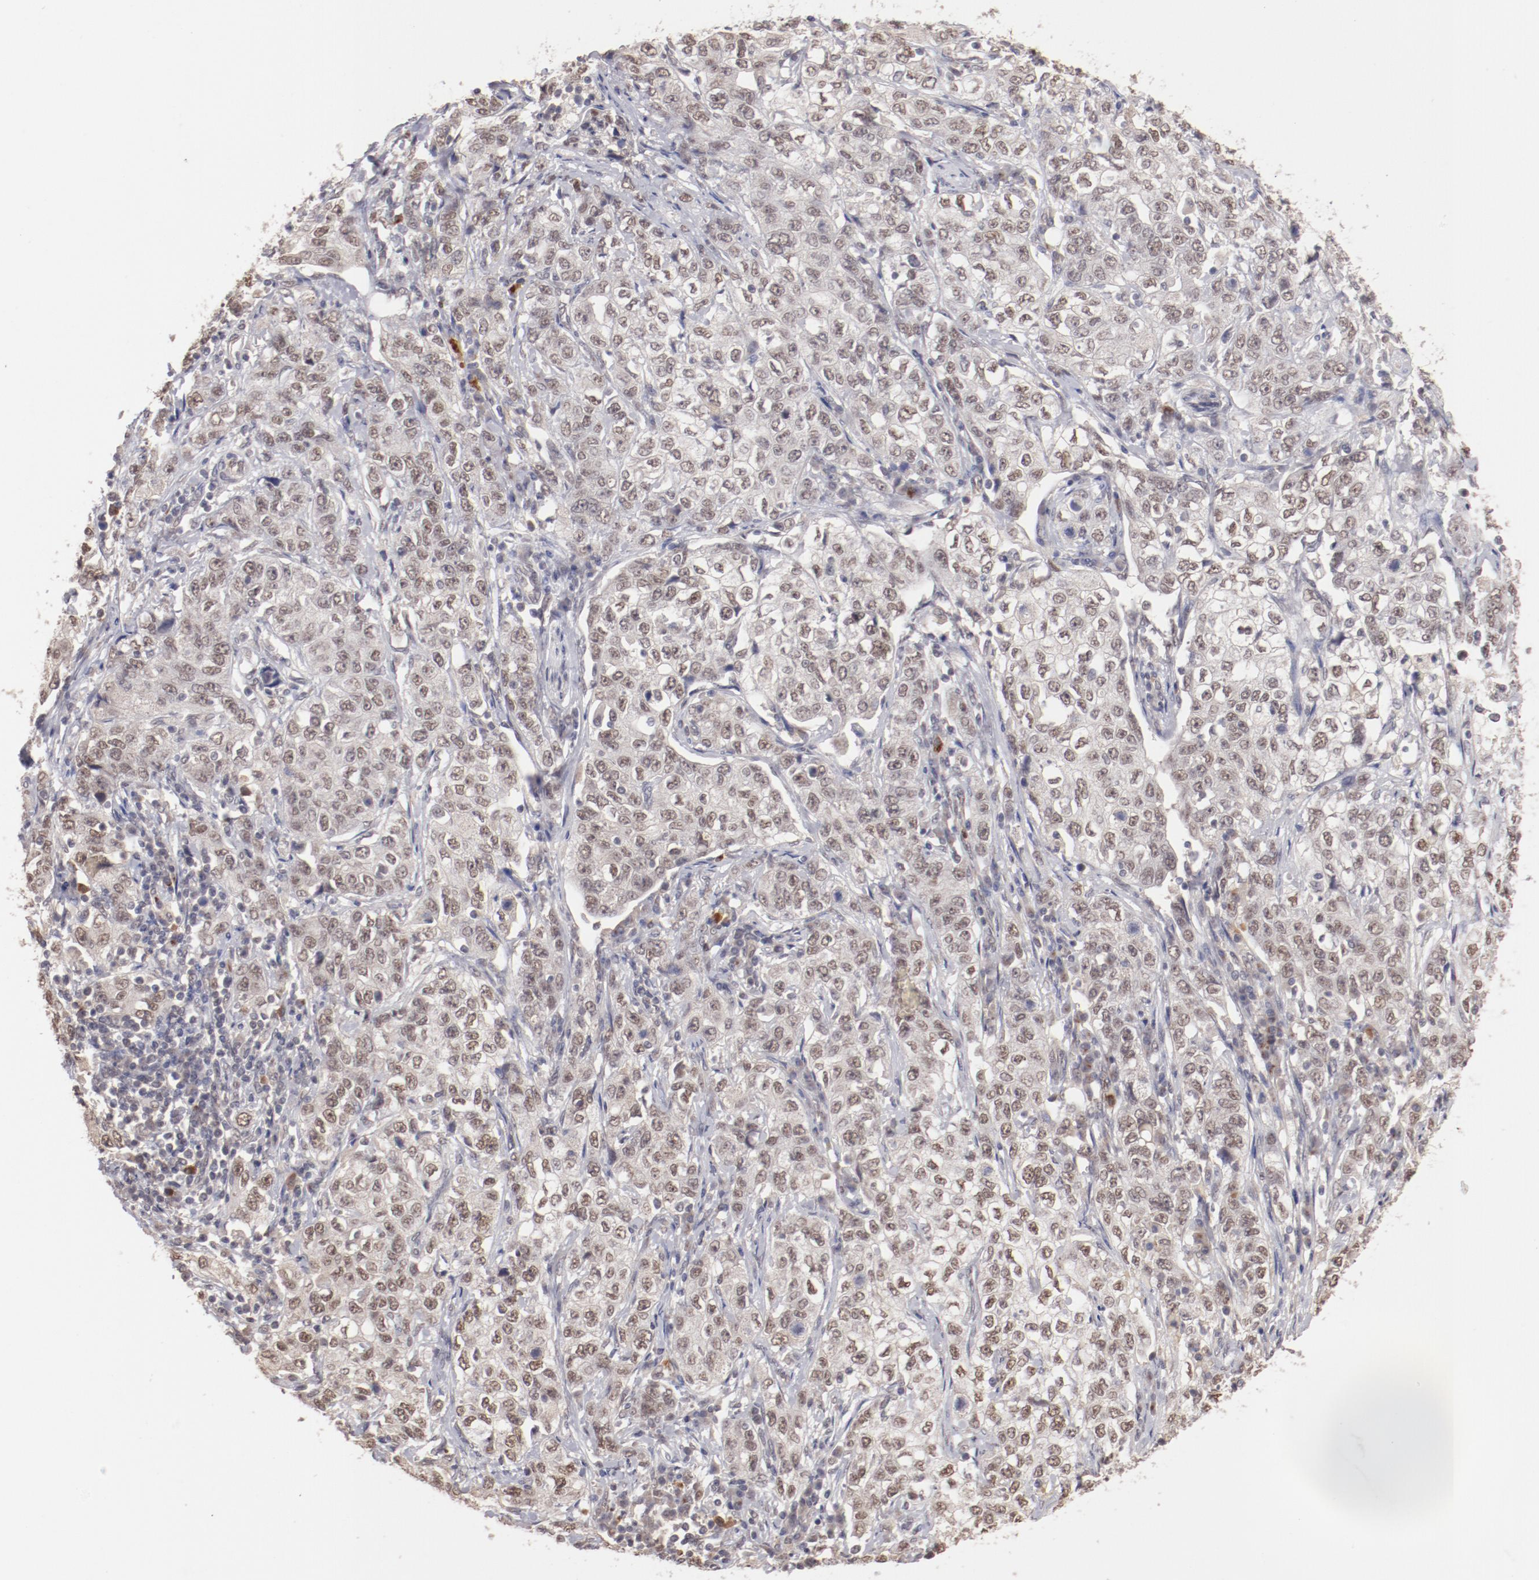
{"staining": {"intensity": "weak", "quantity": ">75%", "location": "nuclear"}, "tissue": "stomach cancer", "cell_type": "Tumor cells", "image_type": "cancer", "snomed": [{"axis": "morphology", "description": "Adenocarcinoma, NOS"}, {"axis": "topography", "description": "Stomach"}], "caption": "Weak nuclear protein expression is seen in about >75% of tumor cells in stomach adenocarcinoma.", "gene": "NFE2", "patient": {"sex": "male", "age": 48}}